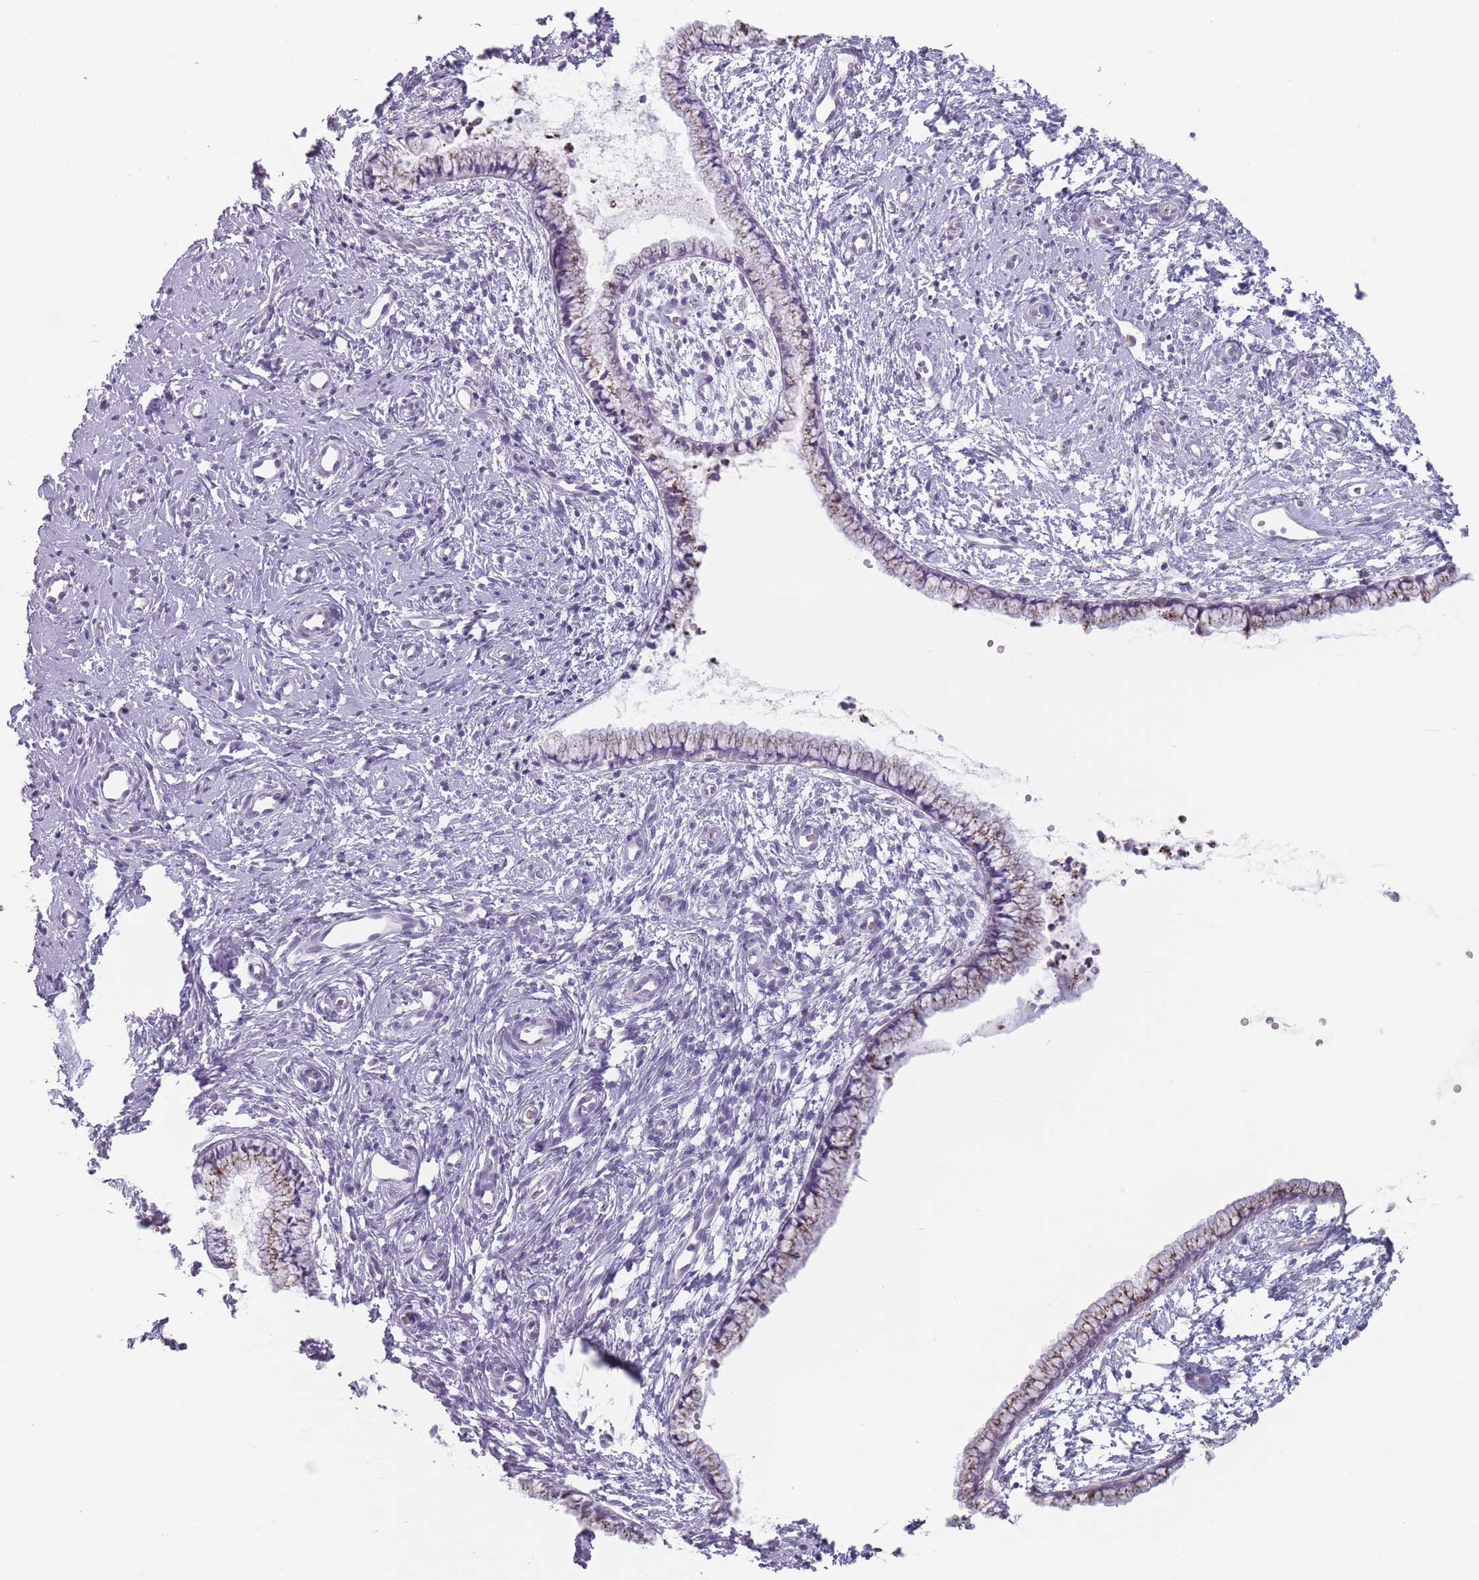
{"staining": {"intensity": "weak", "quantity": "<25%", "location": "cytoplasmic/membranous"}, "tissue": "cervix", "cell_type": "Glandular cells", "image_type": "normal", "snomed": [{"axis": "morphology", "description": "Normal tissue, NOS"}, {"axis": "topography", "description": "Cervix"}], "caption": "IHC of normal cervix reveals no staining in glandular cells. Nuclei are stained in blue.", "gene": "AKAIN1", "patient": {"sex": "female", "age": 57}}